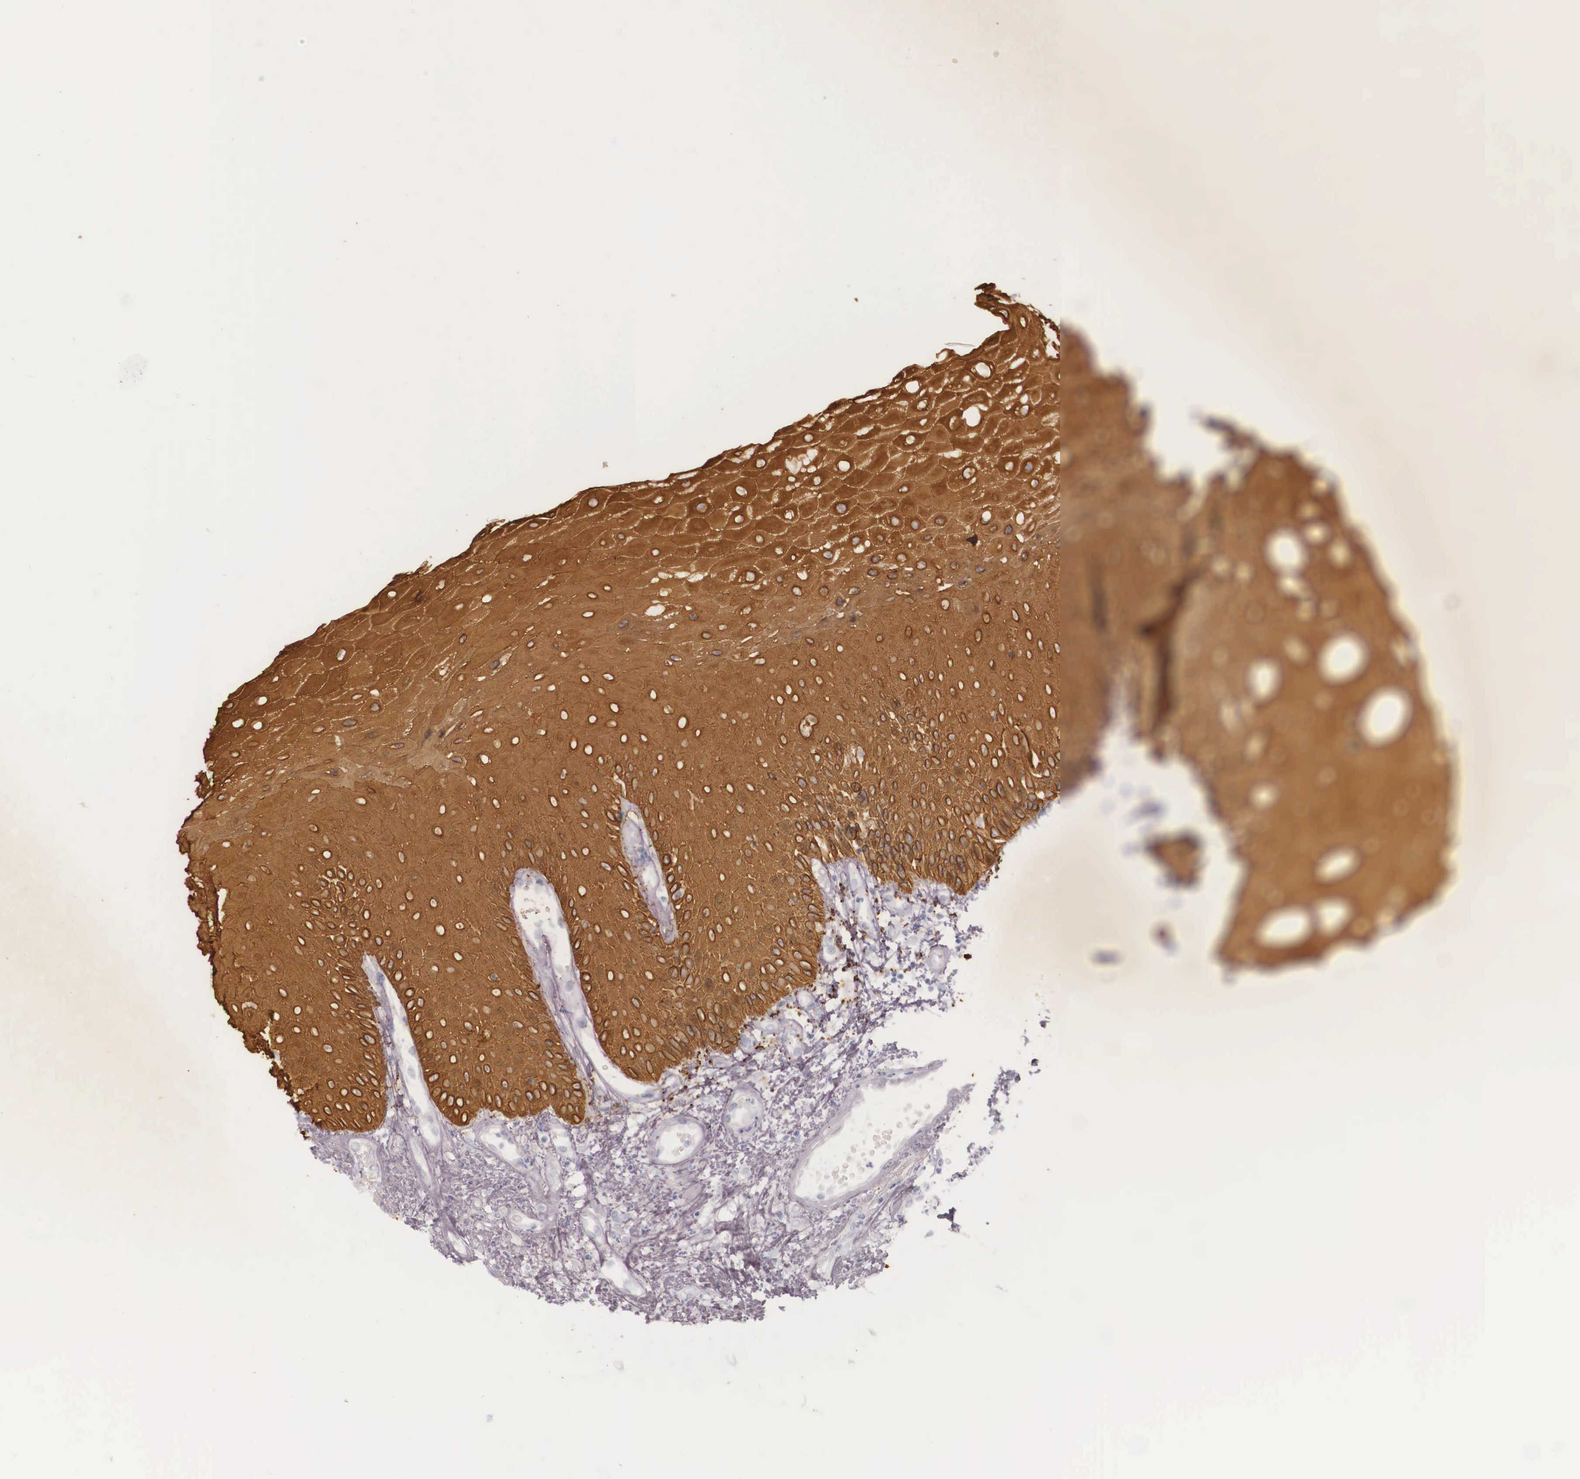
{"staining": {"intensity": "strong", "quantity": ">75%", "location": "cytoplasmic/membranous"}, "tissue": "oral mucosa", "cell_type": "Squamous epithelial cells", "image_type": "normal", "snomed": [{"axis": "morphology", "description": "Normal tissue, NOS"}, {"axis": "topography", "description": "Oral tissue"}], "caption": "About >75% of squamous epithelial cells in unremarkable human oral mucosa reveal strong cytoplasmic/membranous protein staining as visualized by brown immunohistochemical staining.", "gene": "KRT14", "patient": {"sex": "male", "age": 54}}